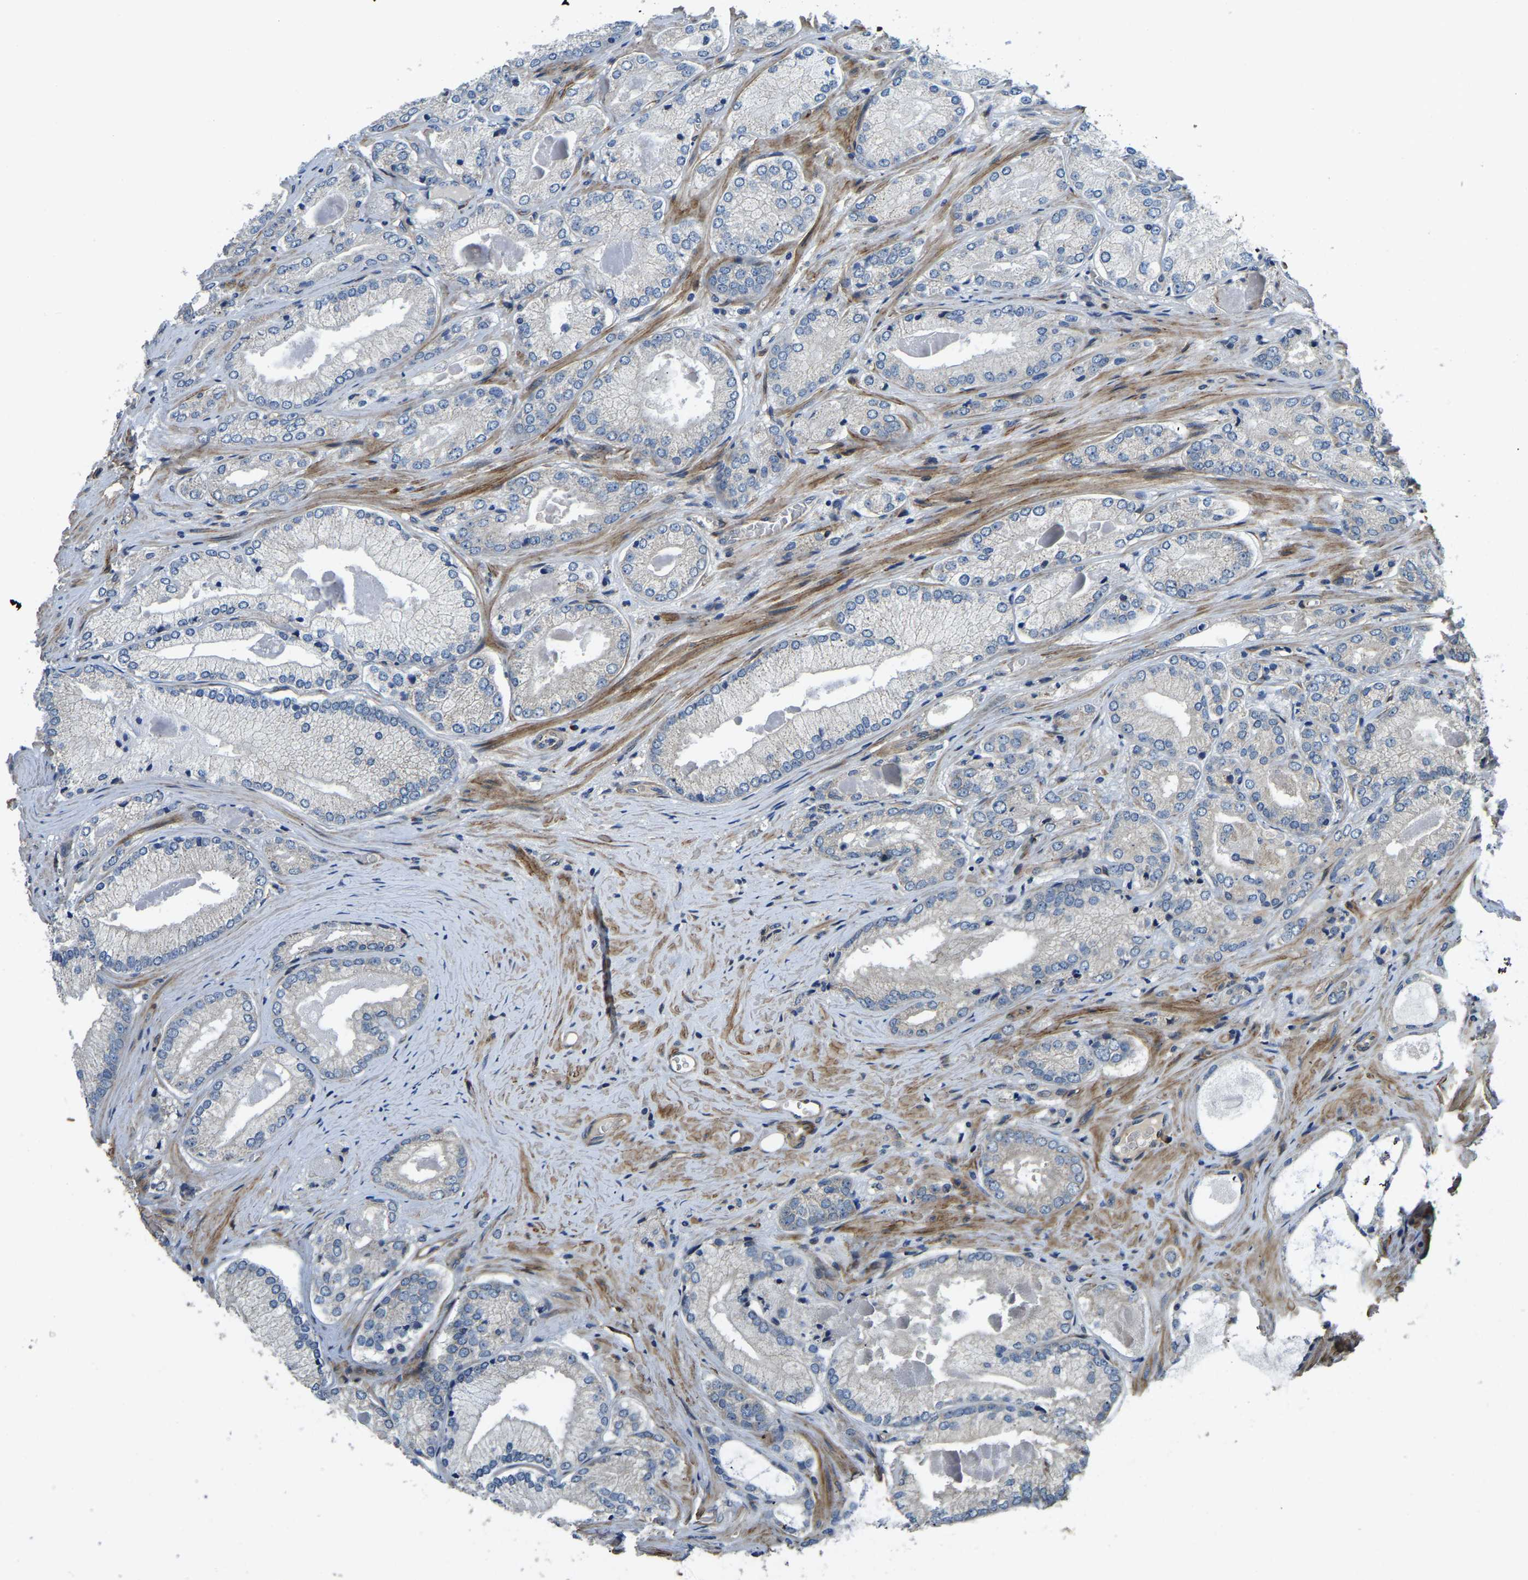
{"staining": {"intensity": "negative", "quantity": "none", "location": "none"}, "tissue": "prostate cancer", "cell_type": "Tumor cells", "image_type": "cancer", "snomed": [{"axis": "morphology", "description": "Adenocarcinoma, Low grade"}, {"axis": "topography", "description": "Prostate"}], "caption": "Immunohistochemistry of human prostate cancer displays no staining in tumor cells.", "gene": "RNF39", "patient": {"sex": "male", "age": 65}}